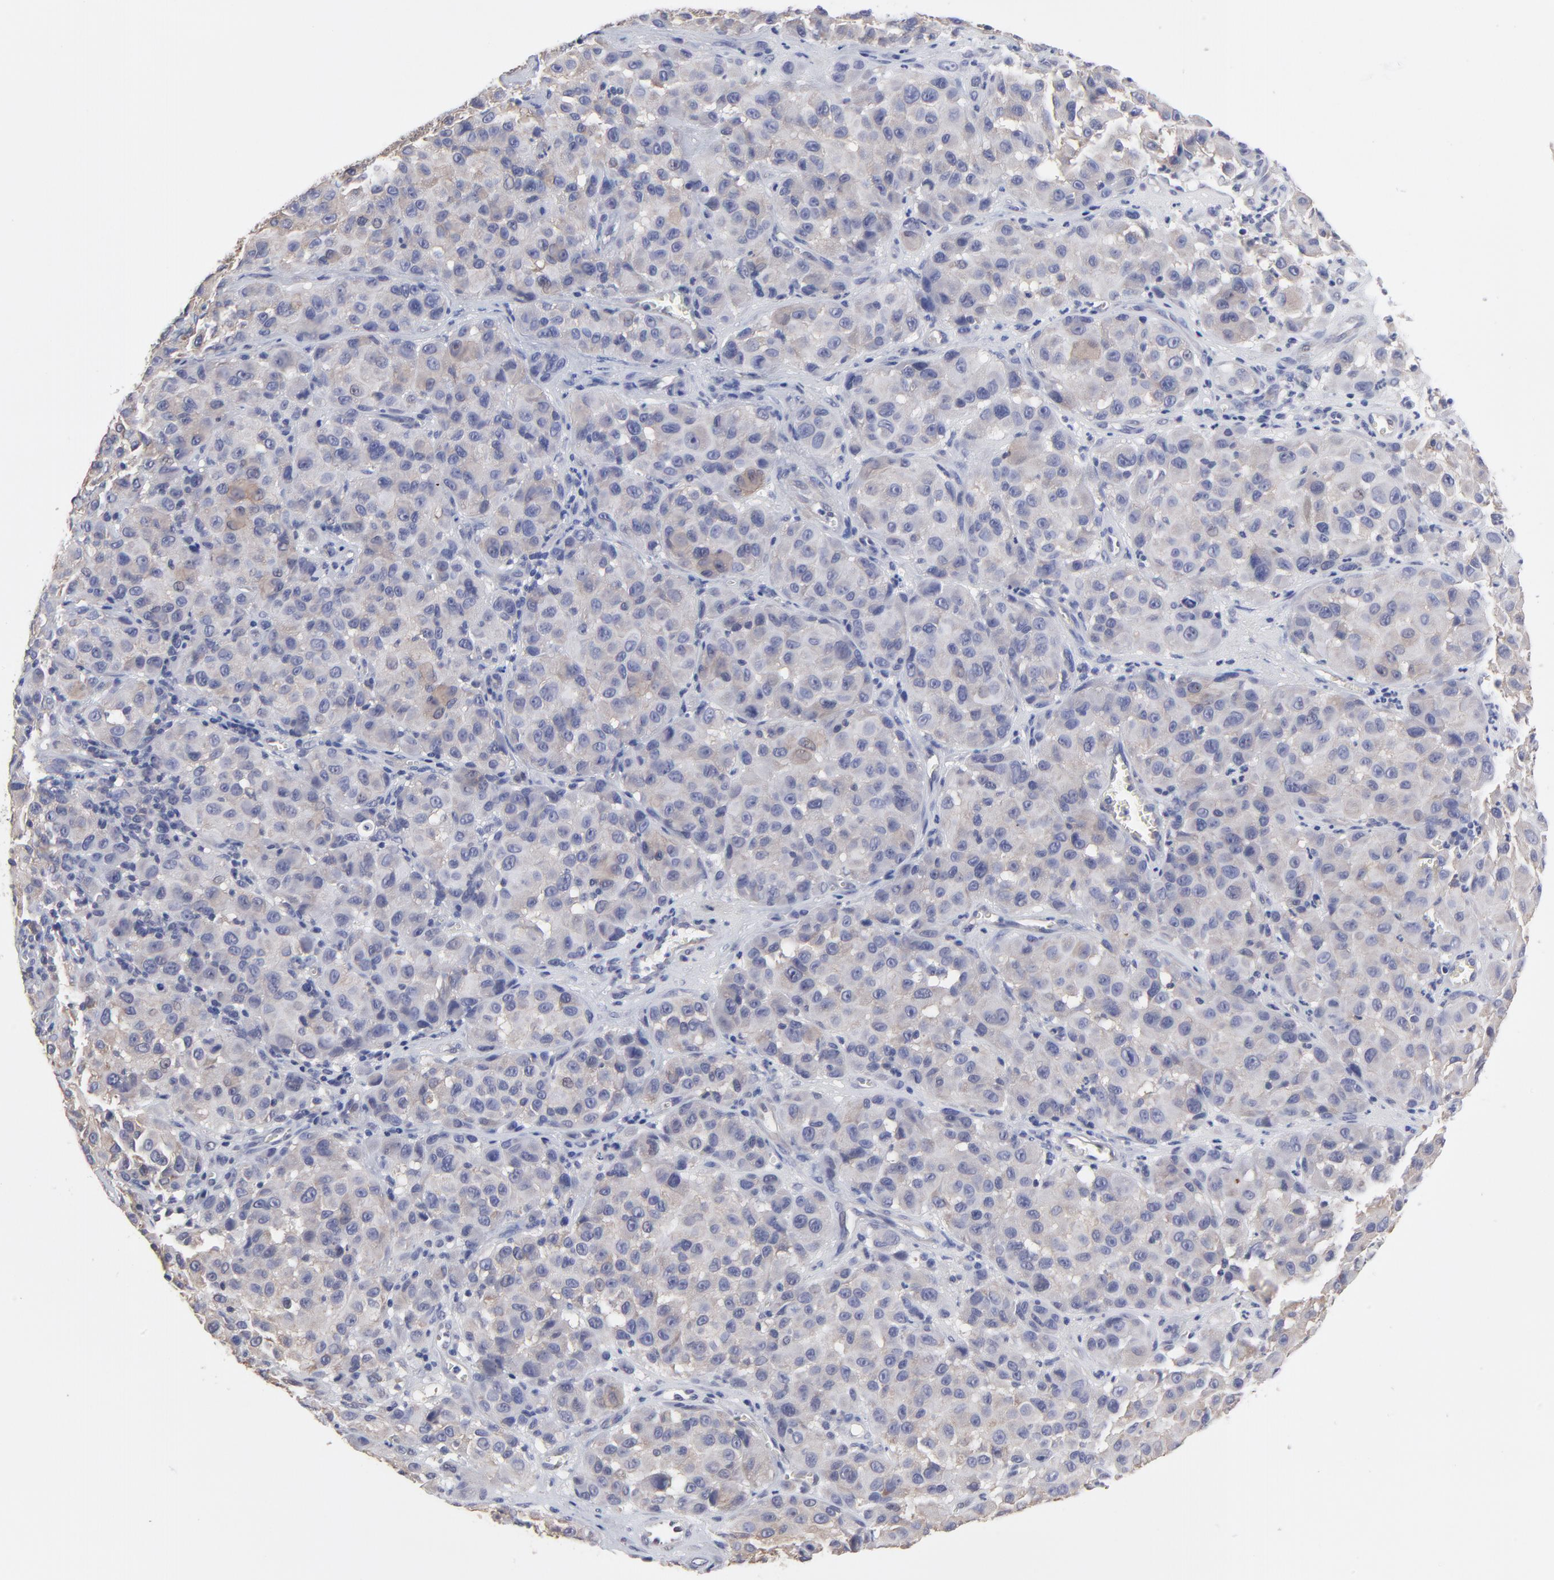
{"staining": {"intensity": "negative", "quantity": "none", "location": "none"}, "tissue": "melanoma", "cell_type": "Tumor cells", "image_type": "cancer", "snomed": [{"axis": "morphology", "description": "Malignant melanoma, NOS"}, {"axis": "topography", "description": "Skin"}], "caption": "A histopathology image of melanoma stained for a protein demonstrates no brown staining in tumor cells.", "gene": "CCT2", "patient": {"sex": "female", "age": 21}}